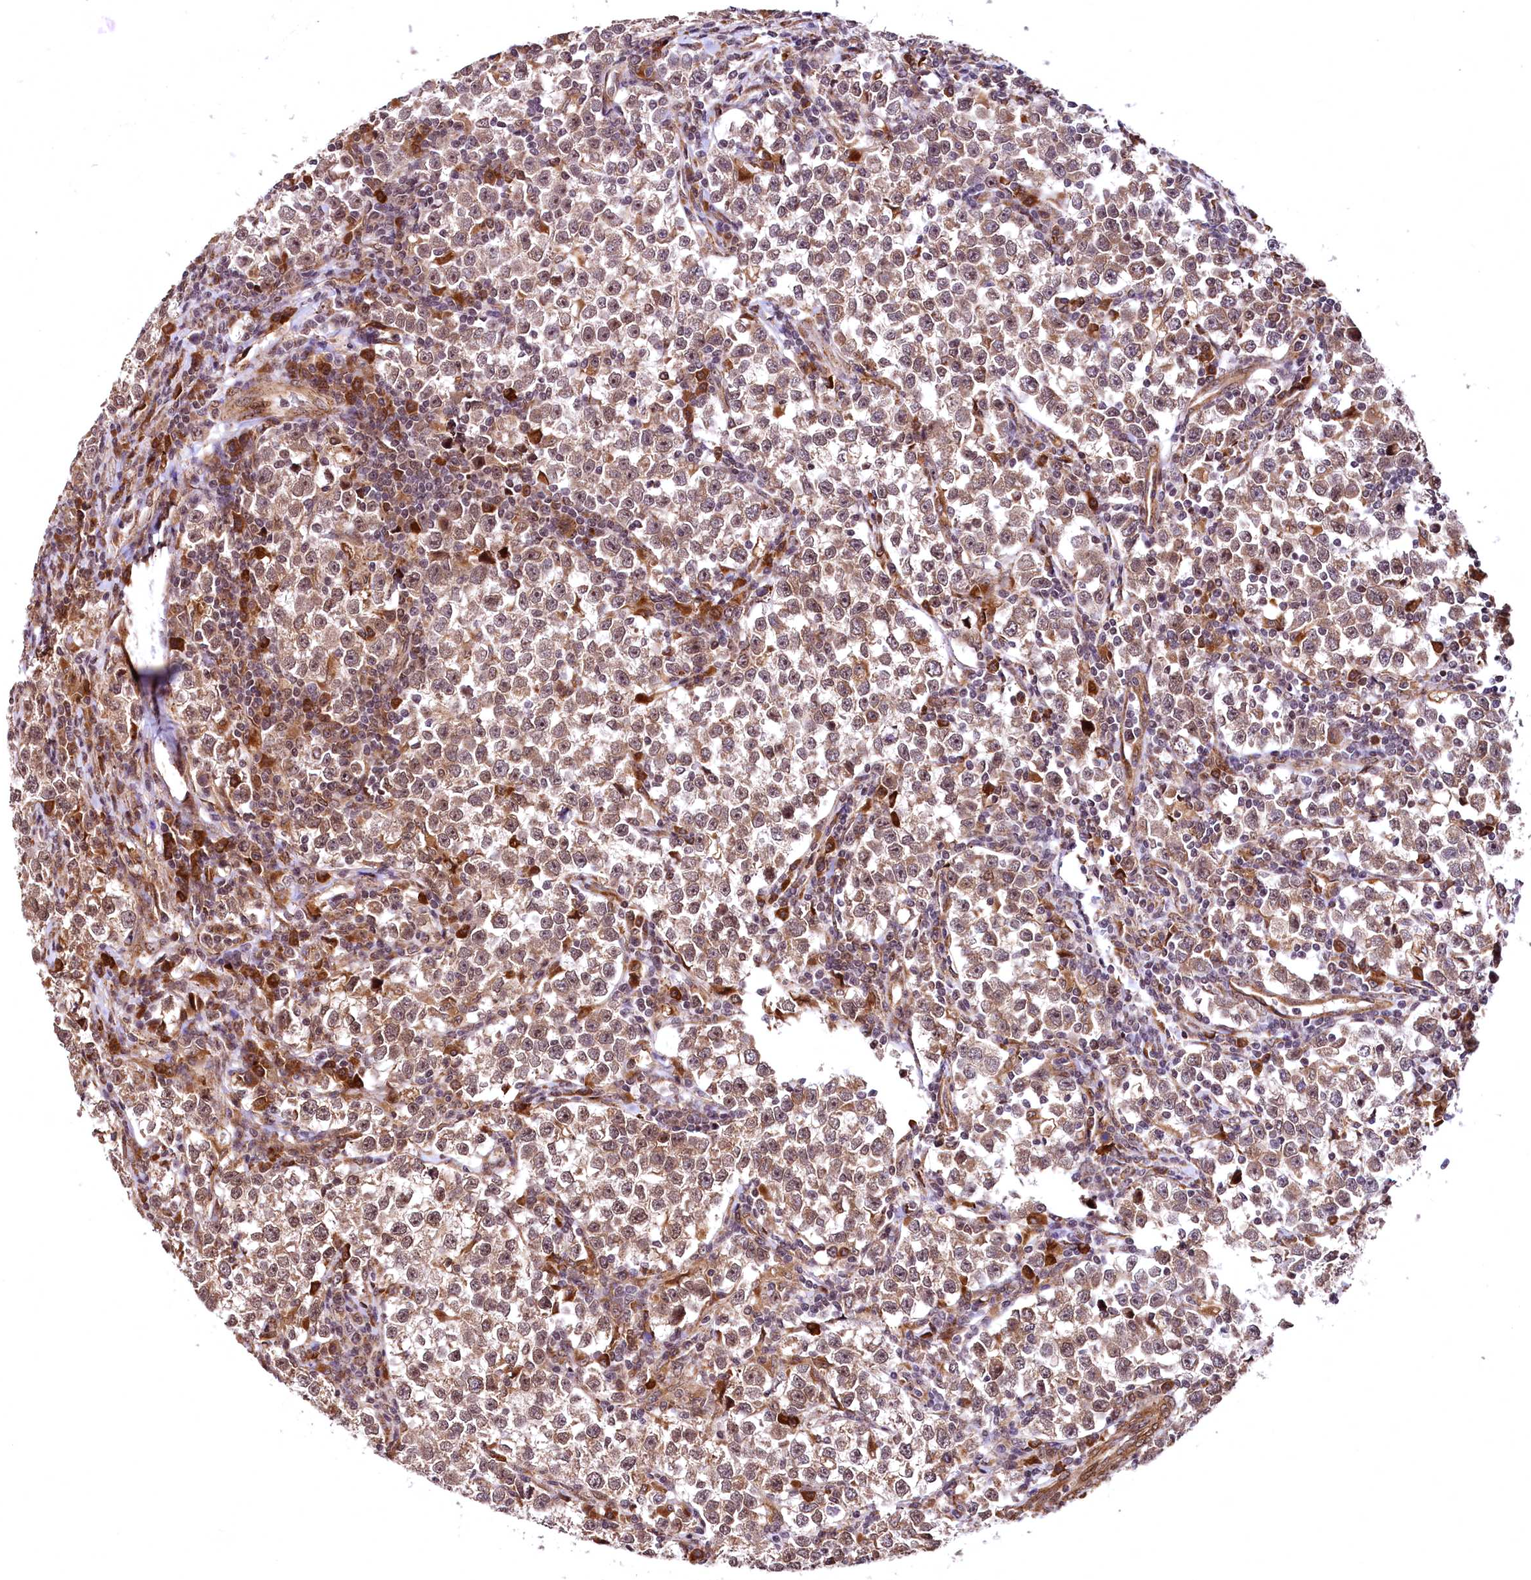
{"staining": {"intensity": "moderate", "quantity": ">75%", "location": "cytoplasmic/membranous,nuclear"}, "tissue": "testis cancer", "cell_type": "Tumor cells", "image_type": "cancer", "snomed": [{"axis": "morphology", "description": "Normal tissue, NOS"}, {"axis": "morphology", "description": "Seminoma, NOS"}, {"axis": "topography", "description": "Testis"}], "caption": "Testis cancer (seminoma) stained with immunohistochemistry (IHC) demonstrates moderate cytoplasmic/membranous and nuclear expression in approximately >75% of tumor cells.", "gene": "PDS5B", "patient": {"sex": "male", "age": 43}}